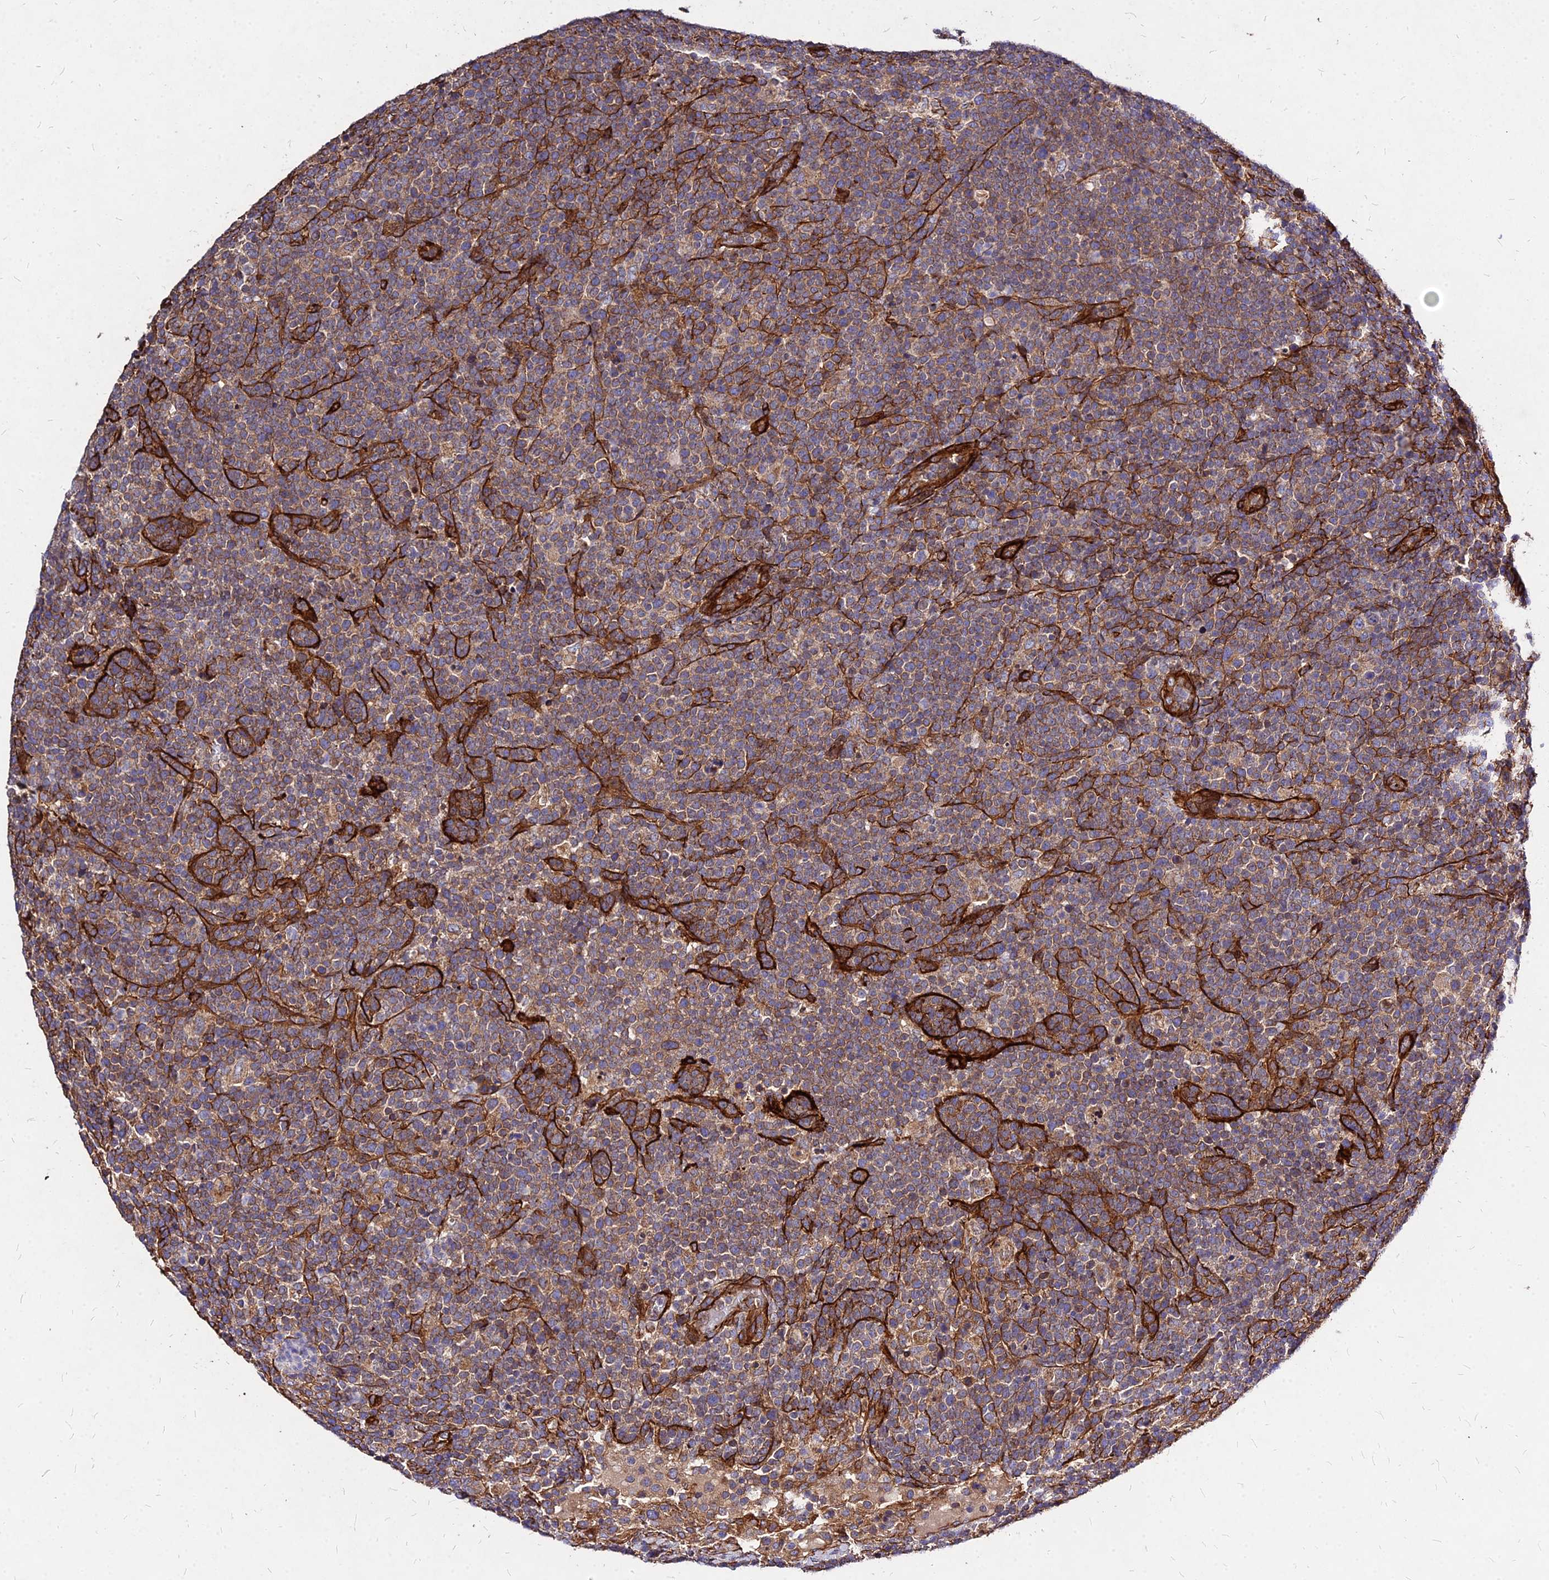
{"staining": {"intensity": "moderate", "quantity": ">75%", "location": "cytoplasmic/membranous"}, "tissue": "lymphoma", "cell_type": "Tumor cells", "image_type": "cancer", "snomed": [{"axis": "morphology", "description": "Malignant lymphoma, non-Hodgkin's type, High grade"}, {"axis": "topography", "description": "Lymph node"}], "caption": "A brown stain shows moderate cytoplasmic/membranous expression of a protein in human lymphoma tumor cells. (IHC, brightfield microscopy, high magnification).", "gene": "EFCC1", "patient": {"sex": "male", "age": 61}}